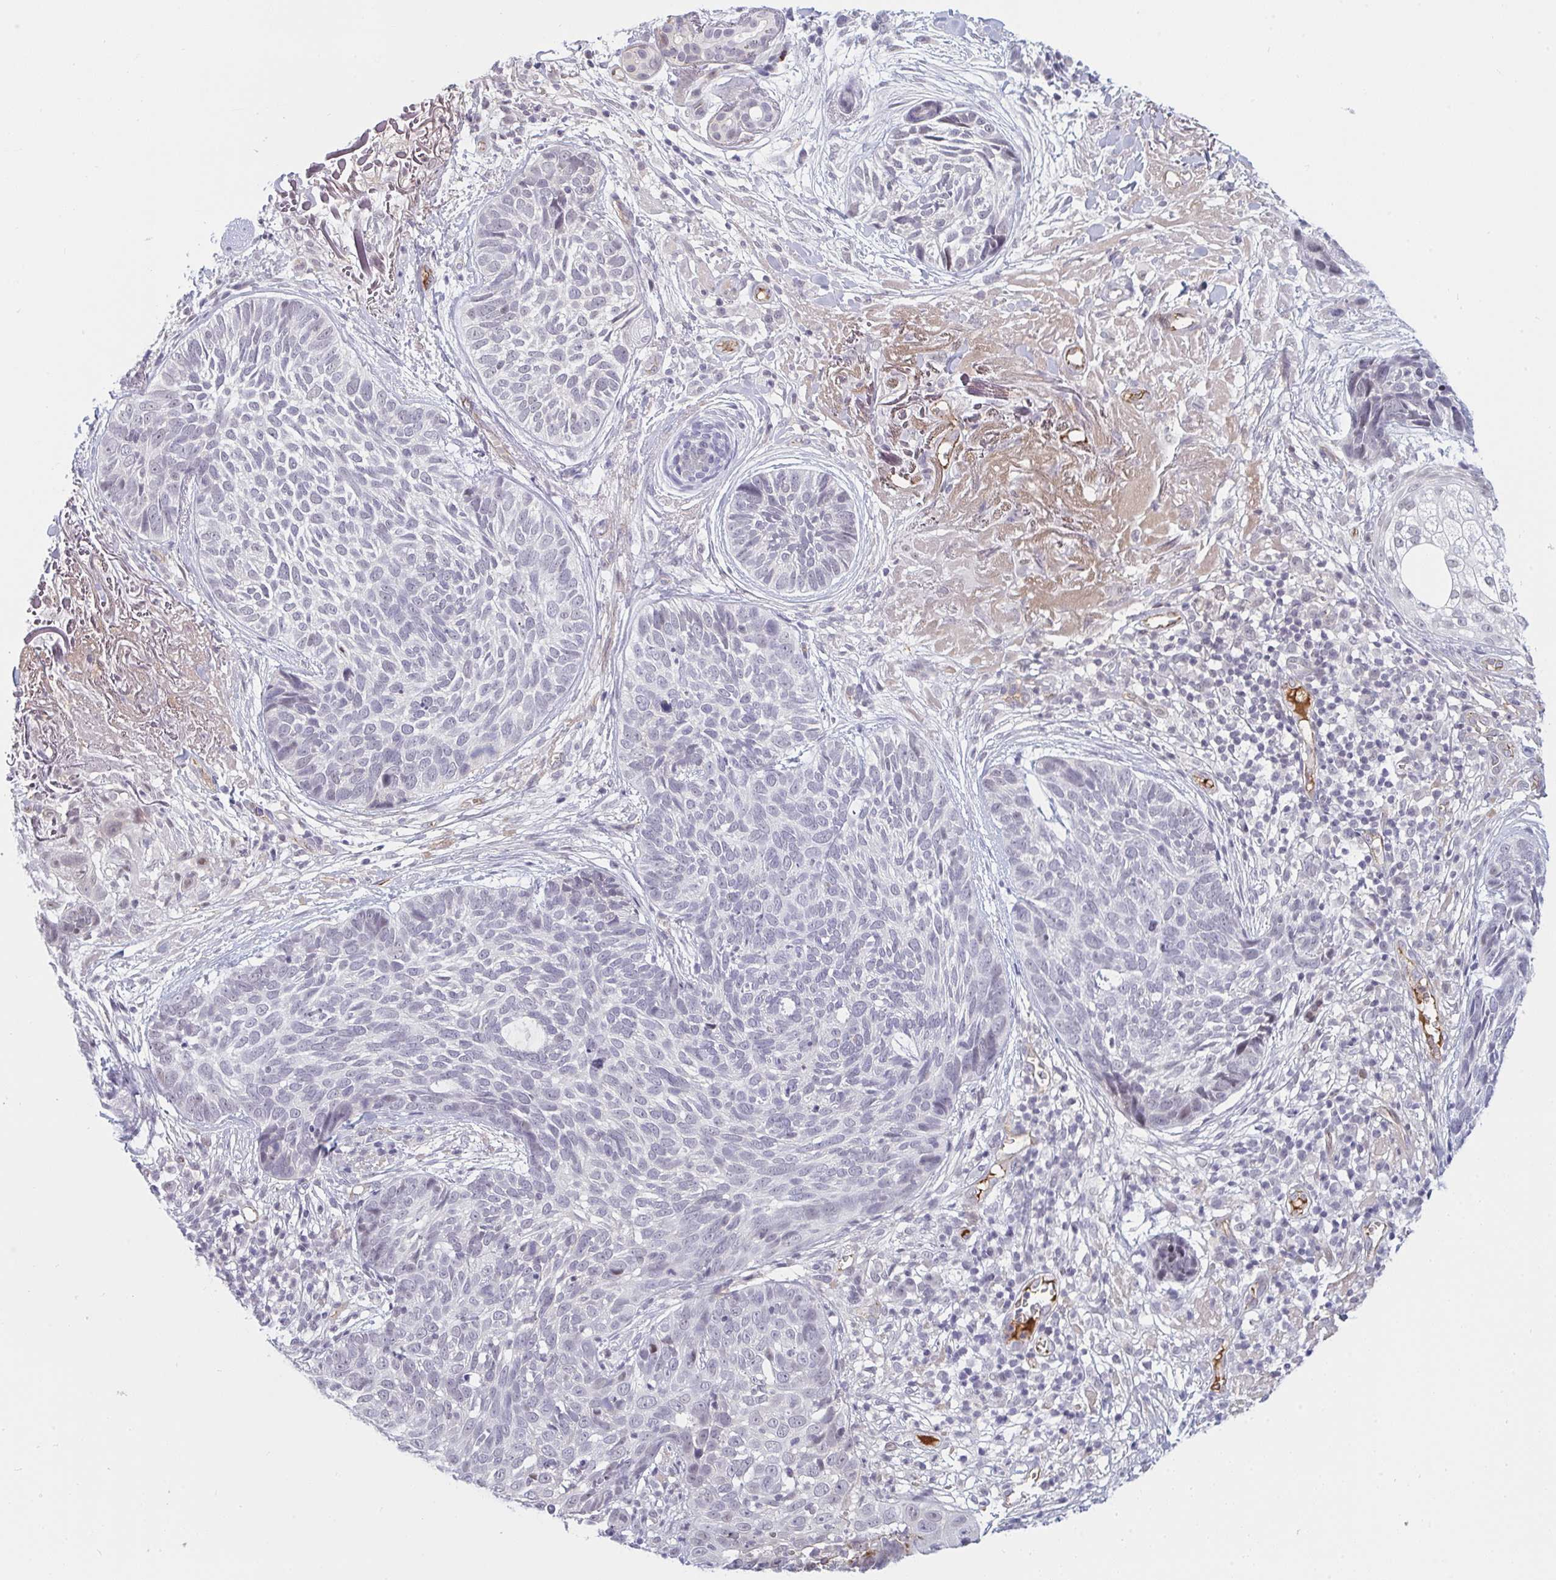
{"staining": {"intensity": "negative", "quantity": "none", "location": "none"}, "tissue": "skin cancer", "cell_type": "Tumor cells", "image_type": "cancer", "snomed": [{"axis": "morphology", "description": "Basal cell carcinoma"}, {"axis": "topography", "description": "Skin"}, {"axis": "topography", "description": "Skin of face"}], "caption": "Immunohistochemistry of skin basal cell carcinoma demonstrates no staining in tumor cells.", "gene": "DSCAML1", "patient": {"sex": "female", "age": 95}}